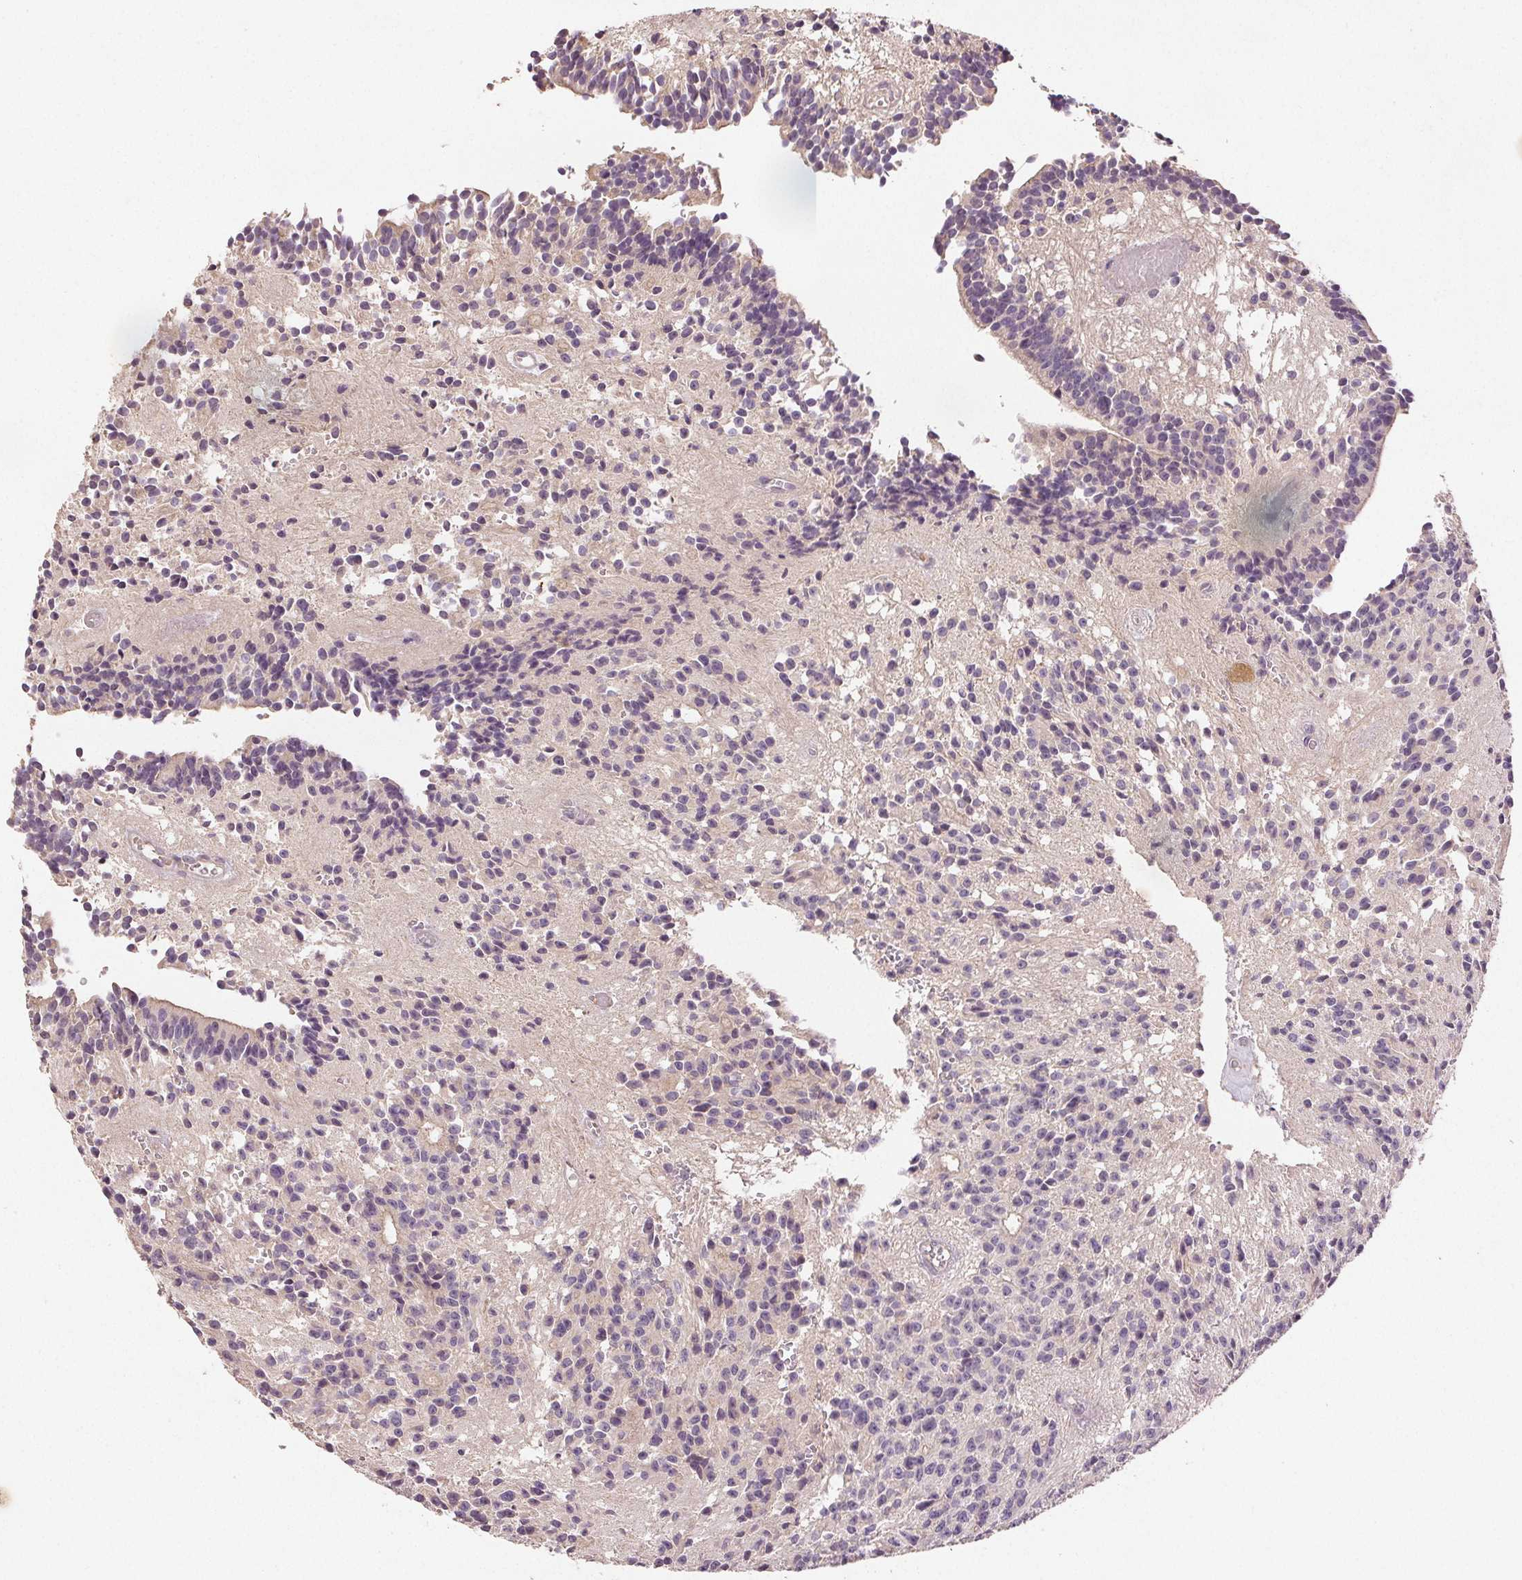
{"staining": {"intensity": "negative", "quantity": "none", "location": "none"}, "tissue": "glioma", "cell_type": "Tumor cells", "image_type": "cancer", "snomed": [{"axis": "morphology", "description": "Glioma, malignant, Low grade"}, {"axis": "topography", "description": "Brain"}], "caption": "This is an IHC micrograph of human malignant glioma (low-grade). There is no staining in tumor cells.", "gene": "YIF1B", "patient": {"sex": "male", "age": 31}}